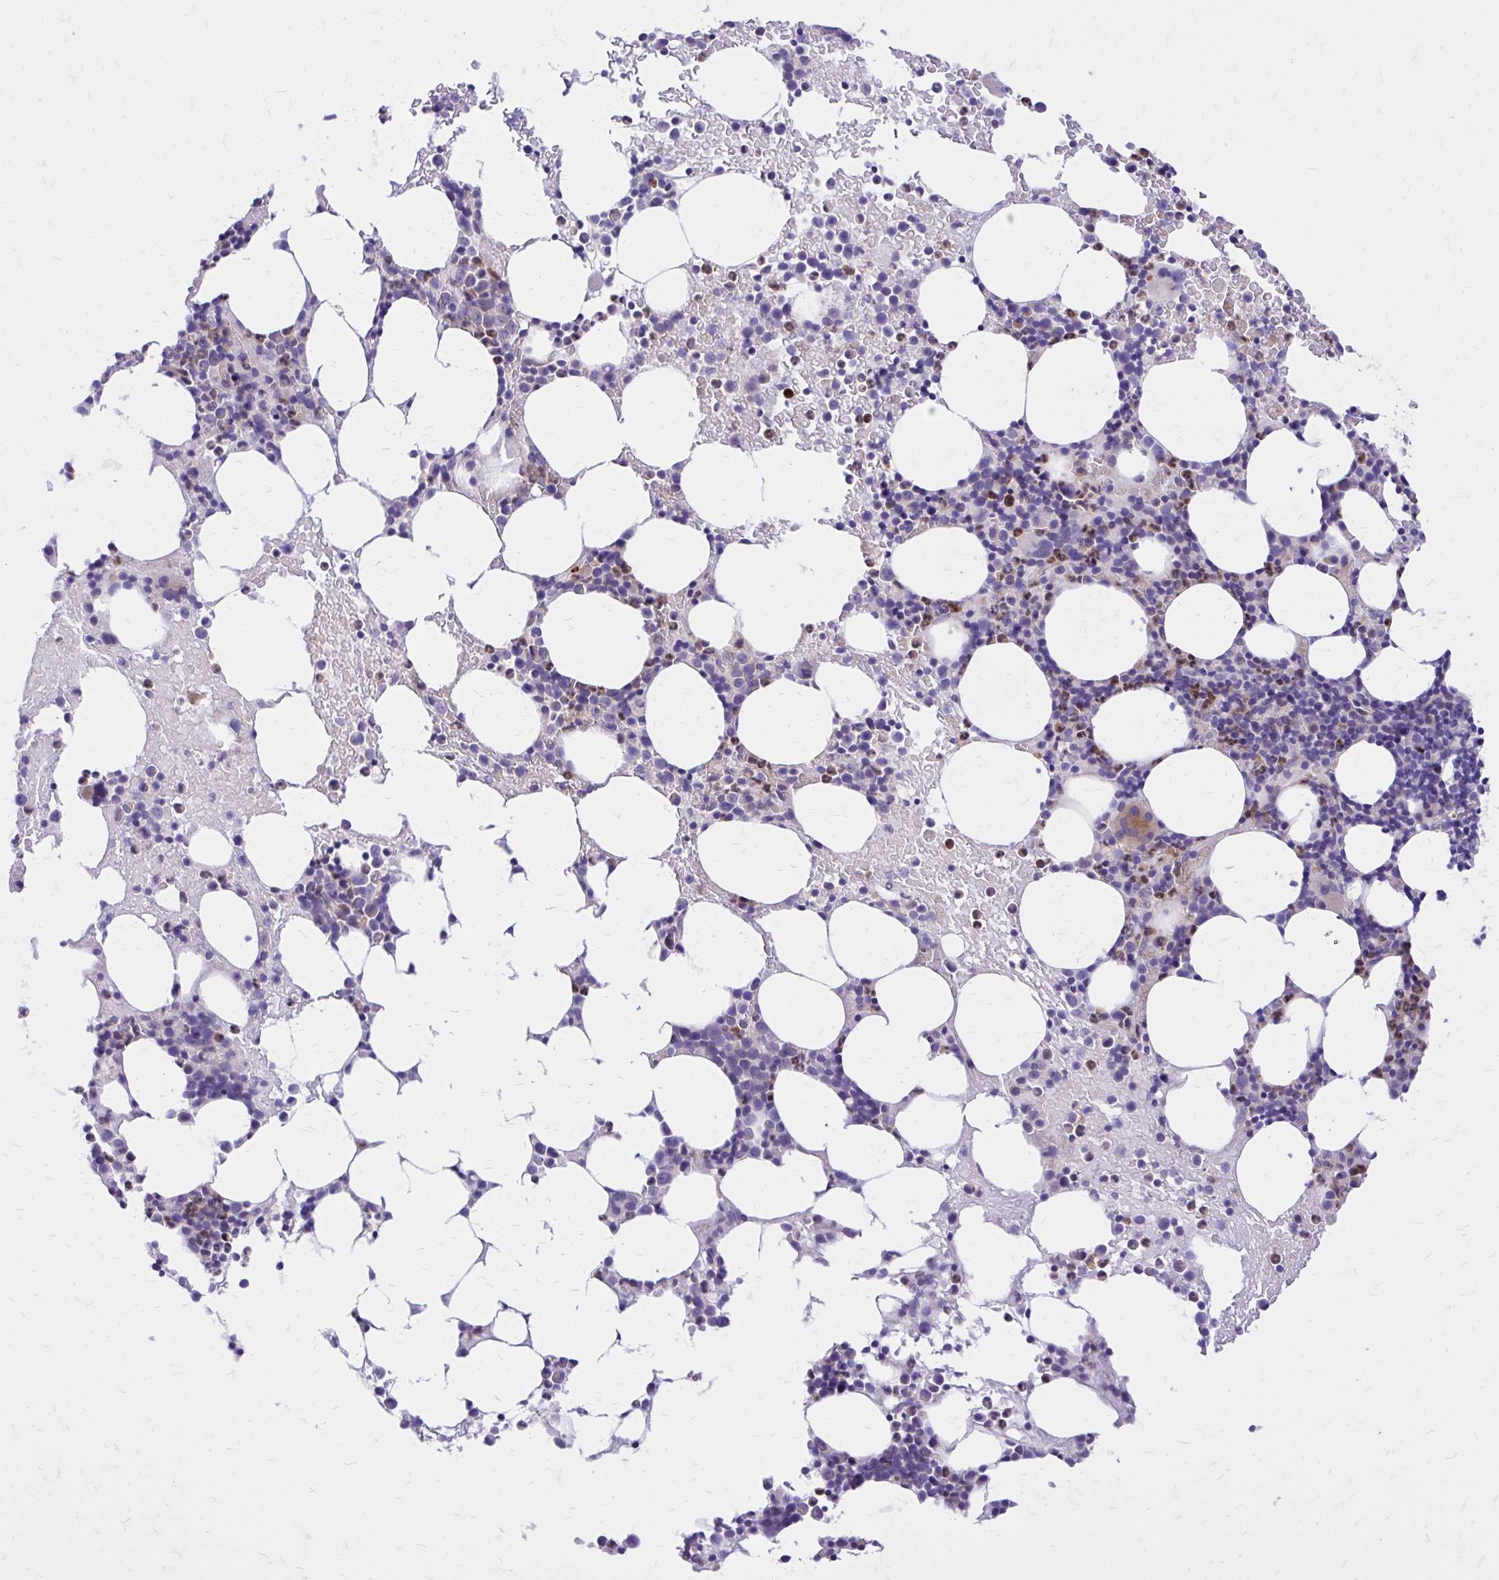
{"staining": {"intensity": "moderate", "quantity": "<25%", "location": "cytoplasmic/membranous"}, "tissue": "bone marrow", "cell_type": "Hematopoietic cells", "image_type": "normal", "snomed": [{"axis": "morphology", "description": "Normal tissue, NOS"}, {"axis": "topography", "description": "Bone marrow"}], "caption": "A high-resolution image shows immunohistochemistry (IHC) staining of benign bone marrow, which reveals moderate cytoplasmic/membranous staining in approximately <25% of hematopoietic cells. The protein is shown in brown color, while the nuclei are stained blue.", "gene": "ADAMTSL1", "patient": {"sex": "female", "age": 62}}